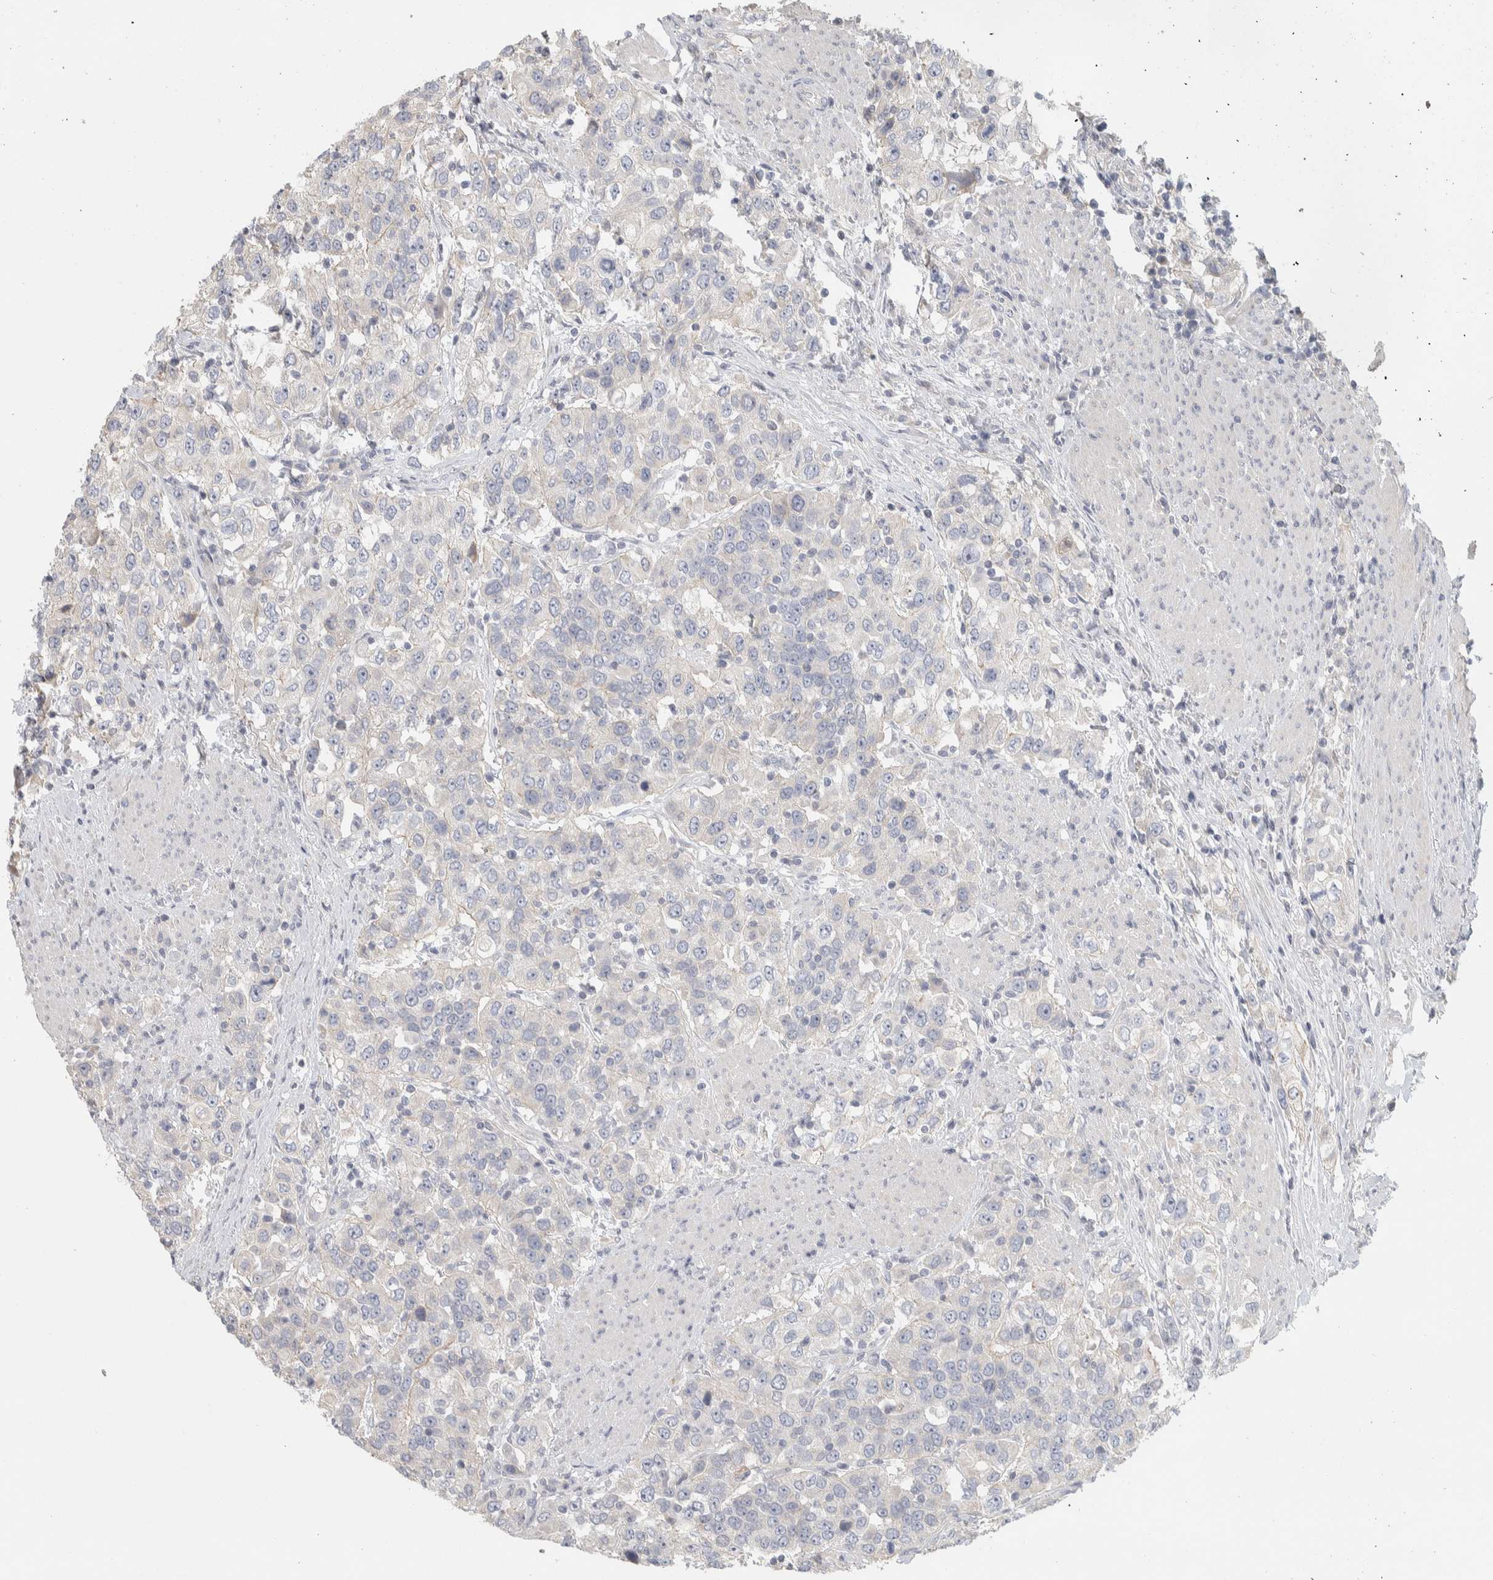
{"staining": {"intensity": "negative", "quantity": "none", "location": "none"}, "tissue": "urothelial cancer", "cell_type": "Tumor cells", "image_type": "cancer", "snomed": [{"axis": "morphology", "description": "Urothelial carcinoma, High grade"}, {"axis": "topography", "description": "Urinary bladder"}], "caption": "Urothelial cancer stained for a protein using immunohistochemistry exhibits no expression tumor cells.", "gene": "DCXR", "patient": {"sex": "female", "age": 80}}